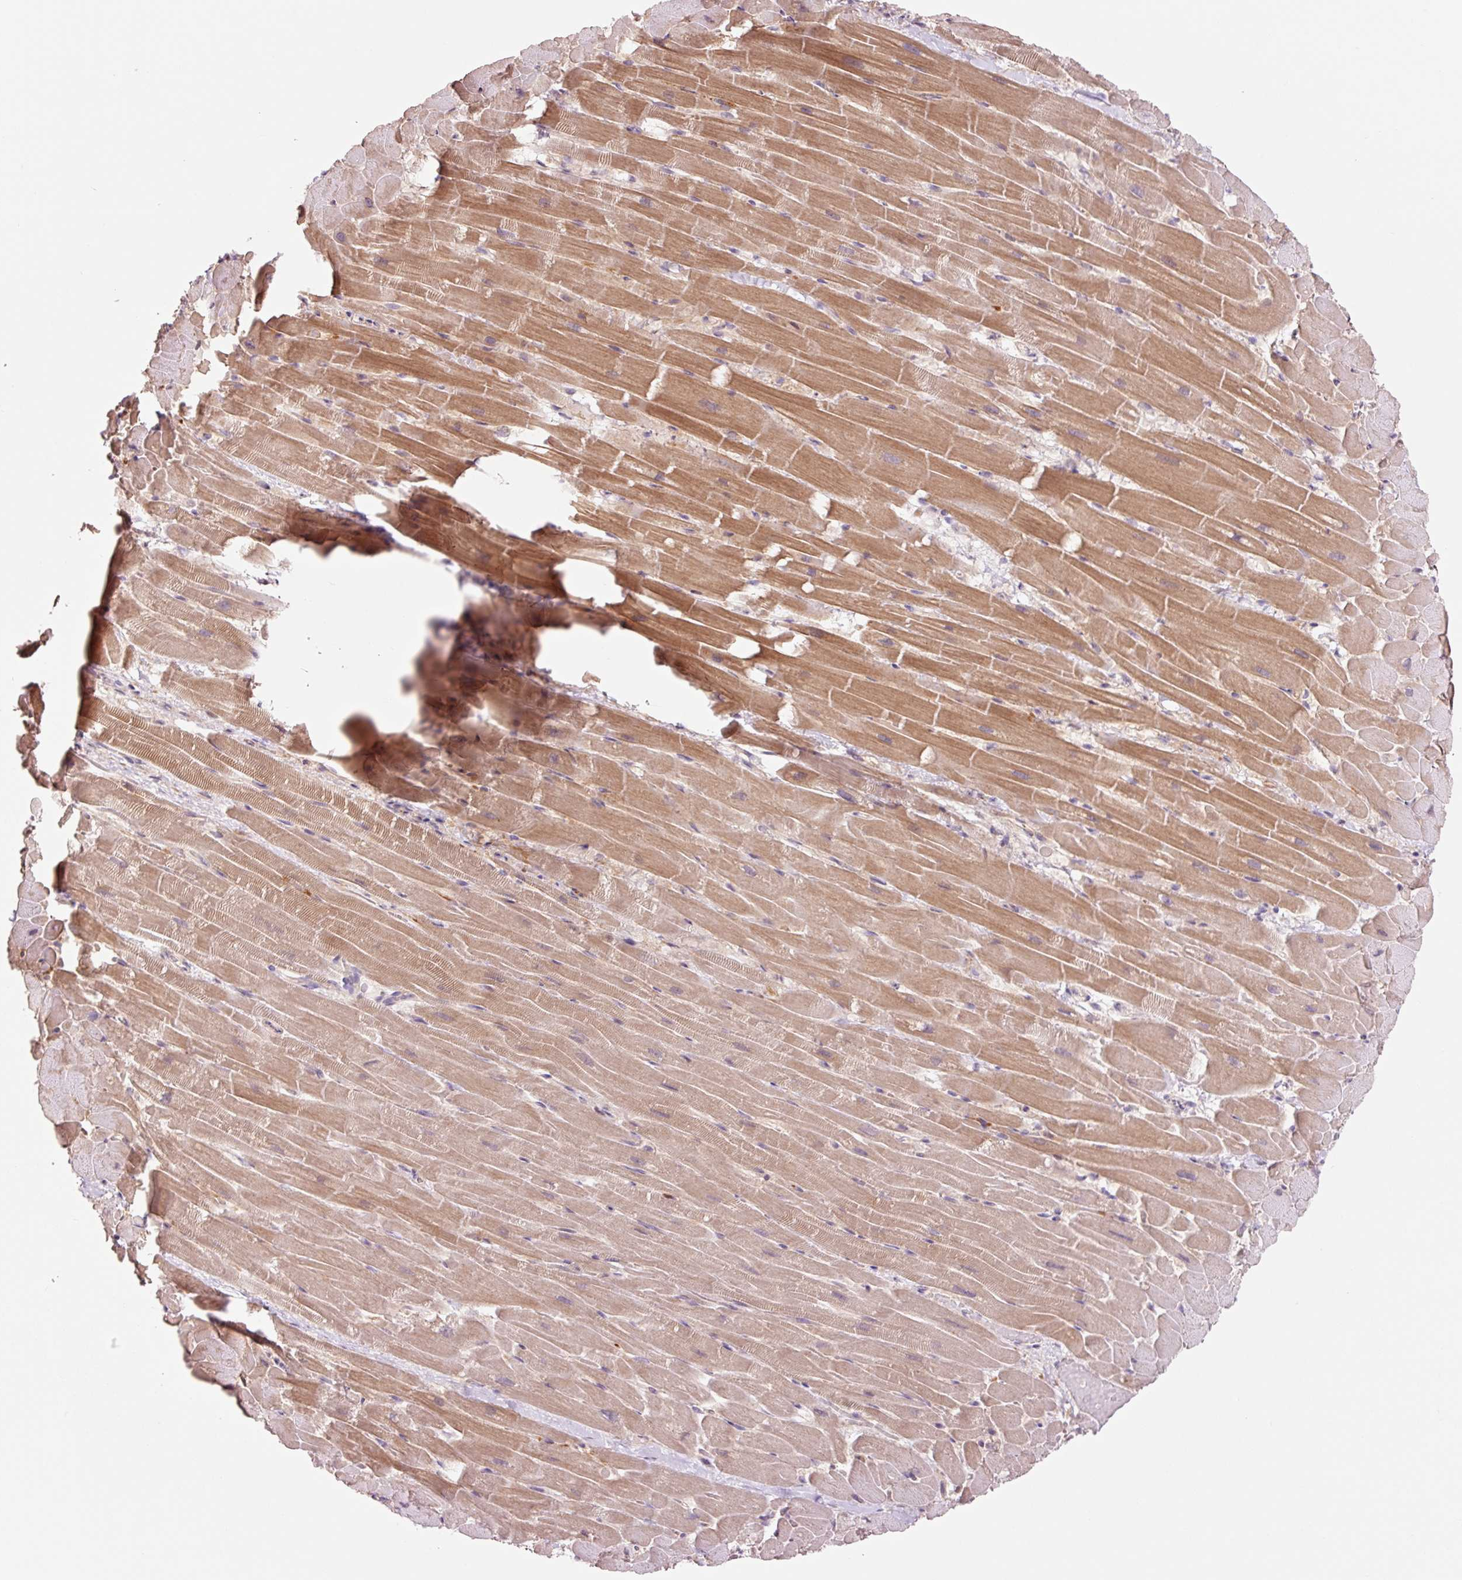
{"staining": {"intensity": "moderate", "quantity": ">75%", "location": "cytoplasmic/membranous"}, "tissue": "heart muscle", "cell_type": "Cardiomyocytes", "image_type": "normal", "snomed": [{"axis": "morphology", "description": "Normal tissue, NOS"}, {"axis": "topography", "description": "Heart"}], "caption": "Protein staining by IHC exhibits moderate cytoplasmic/membranous positivity in about >75% of cardiomyocytes in unremarkable heart muscle. (IHC, brightfield microscopy, high magnification).", "gene": "FBXL14", "patient": {"sex": "male", "age": 37}}